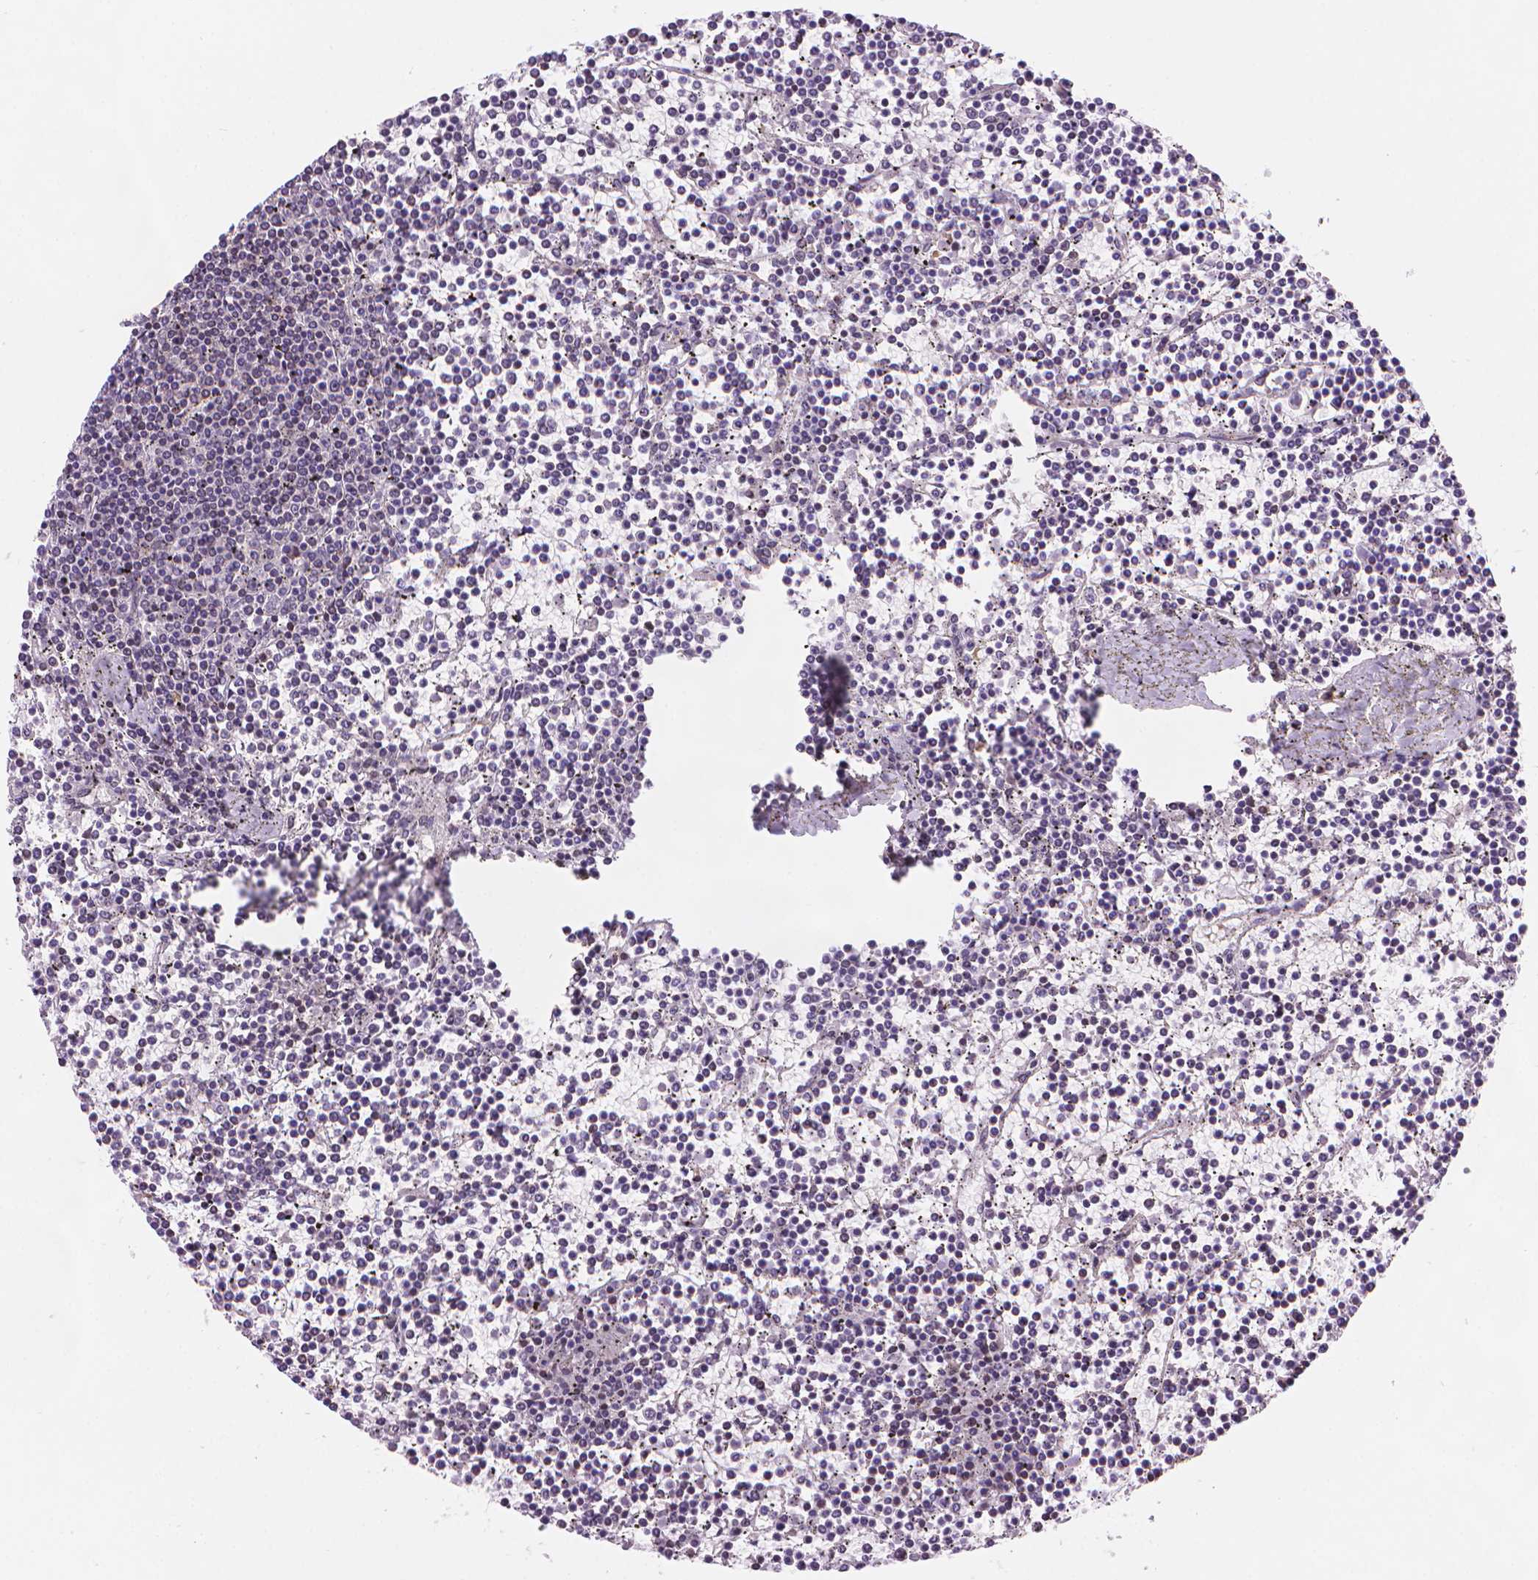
{"staining": {"intensity": "negative", "quantity": "none", "location": "none"}, "tissue": "lymphoma", "cell_type": "Tumor cells", "image_type": "cancer", "snomed": [{"axis": "morphology", "description": "Malignant lymphoma, non-Hodgkin's type, Low grade"}, {"axis": "topography", "description": "Spleen"}], "caption": "Low-grade malignant lymphoma, non-Hodgkin's type stained for a protein using immunohistochemistry displays no positivity tumor cells.", "gene": "TMEM184A", "patient": {"sex": "female", "age": 19}}